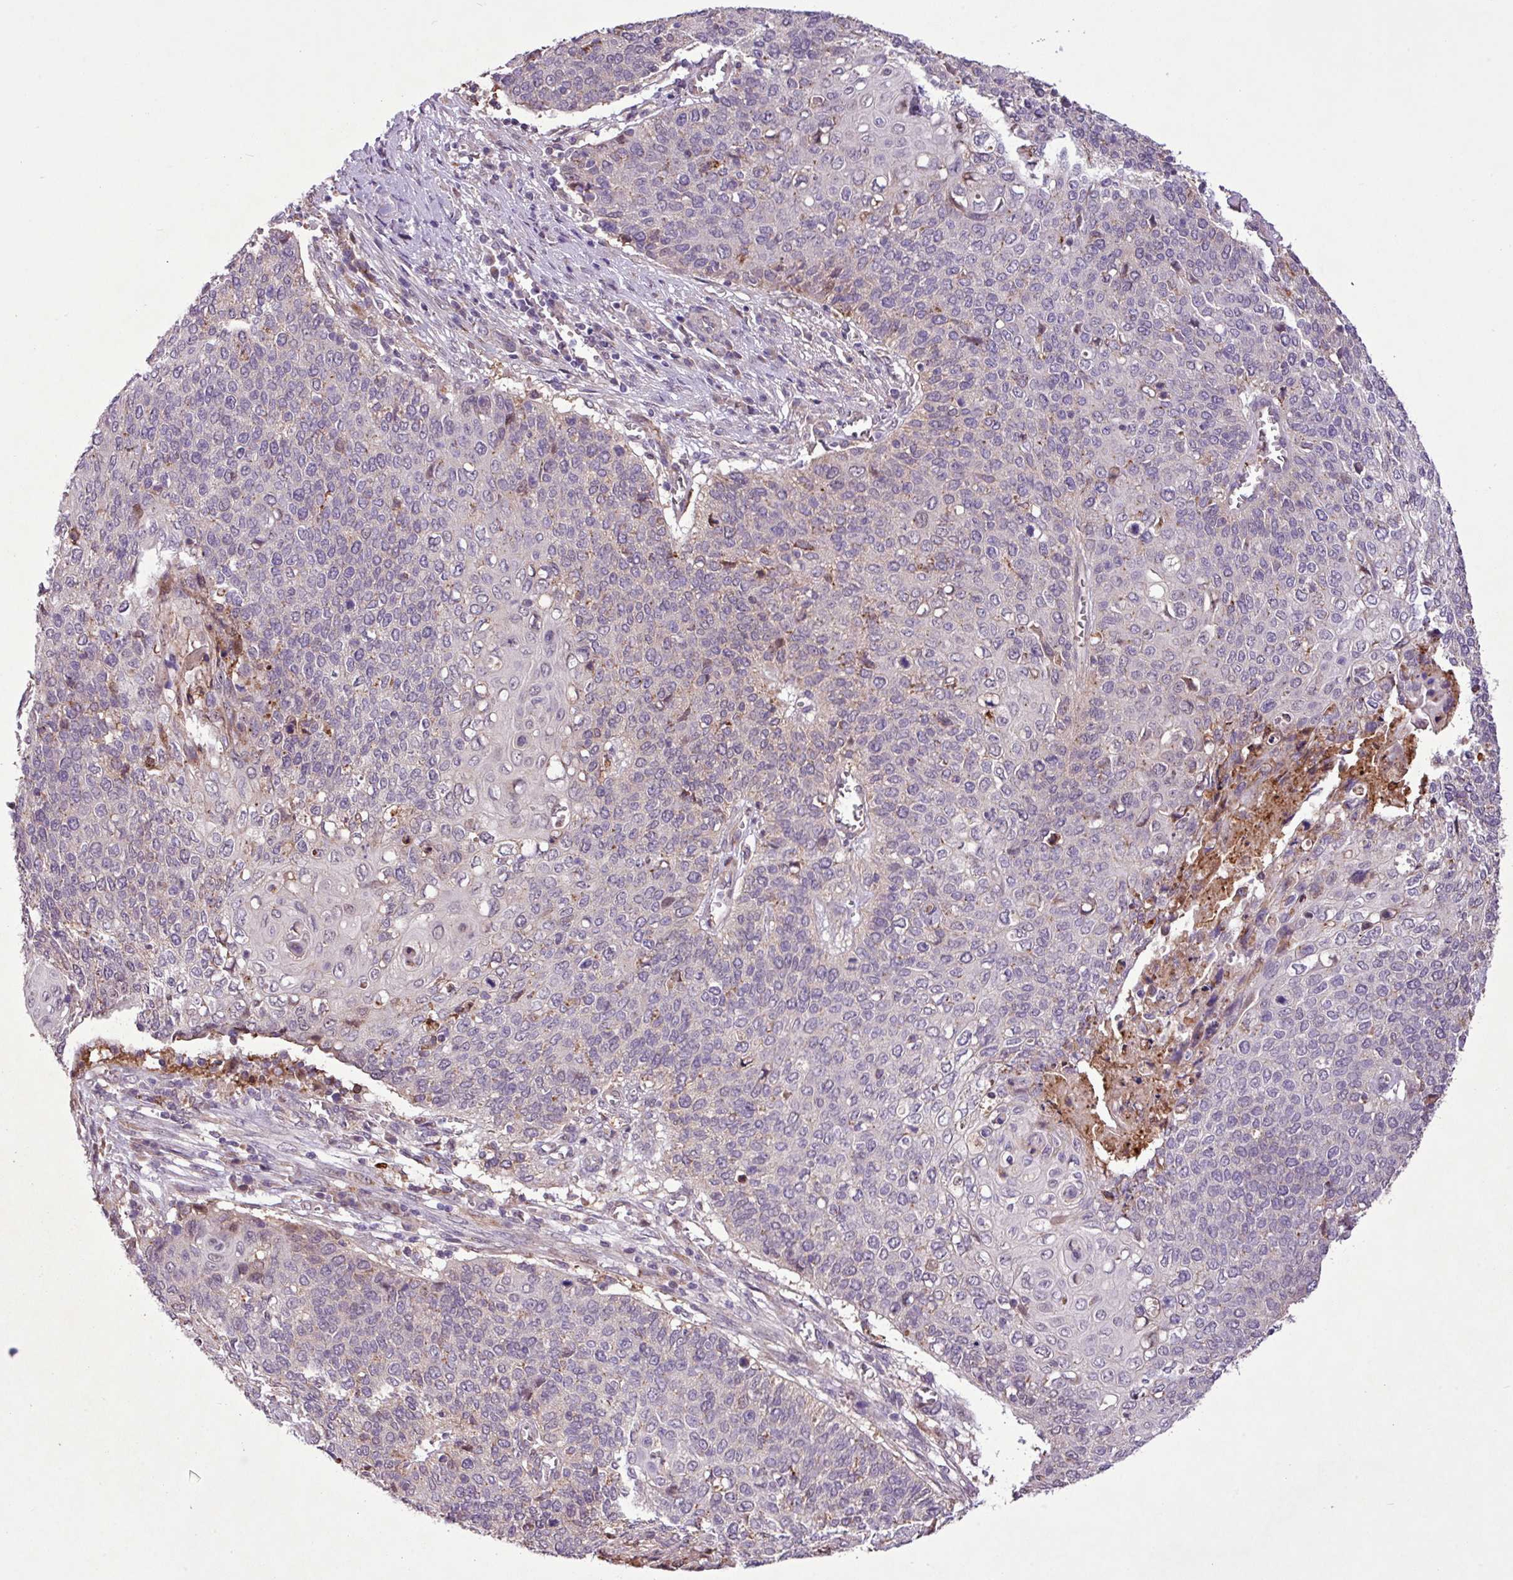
{"staining": {"intensity": "negative", "quantity": "none", "location": "none"}, "tissue": "cervical cancer", "cell_type": "Tumor cells", "image_type": "cancer", "snomed": [{"axis": "morphology", "description": "Squamous cell carcinoma, NOS"}, {"axis": "topography", "description": "Cervix"}], "caption": "IHC of human cervical cancer shows no positivity in tumor cells. (Stains: DAB immunohistochemistry with hematoxylin counter stain, Microscopy: brightfield microscopy at high magnification).", "gene": "RPP25L", "patient": {"sex": "female", "age": 39}}